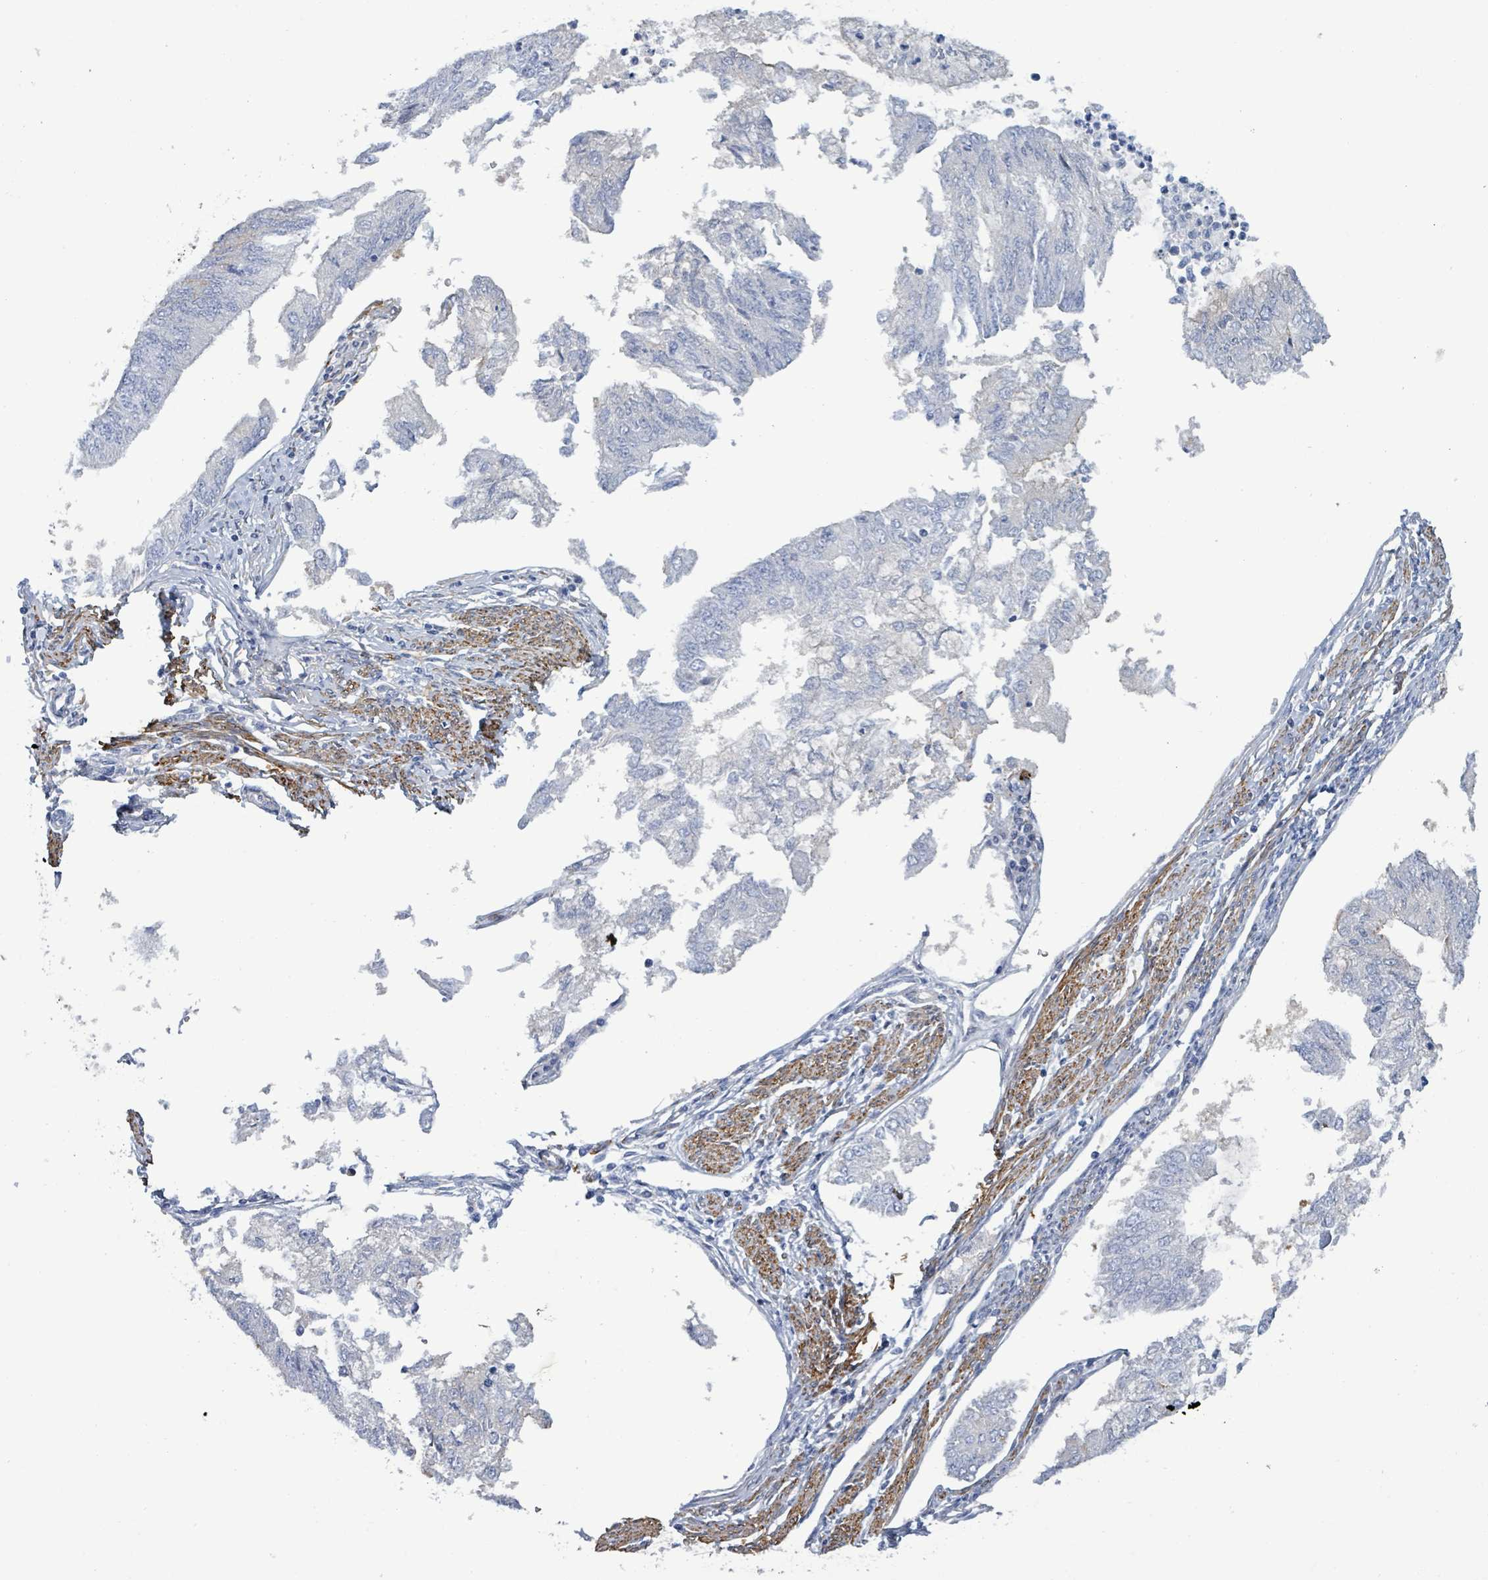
{"staining": {"intensity": "moderate", "quantity": "<25%", "location": "cytoplasmic/membranous"}, "tissue": "endometrial cancer", "cell_type": "Tumor cells", "image_type": "cancer", "snomed": [{"axis": "morphology", "description": "Adenocarcinoma, NOS"}, {"axis": "topography", "description": "Endometrium"}], "caption": "Immunohistochemical staining of human endometrial cancer reveals low levels of moderate cytoplasmic/membranous protein expression in about <25% of tumor cells.", "gene": "DMRTC1B", "patient": {"sex": "female", "age": 68}}